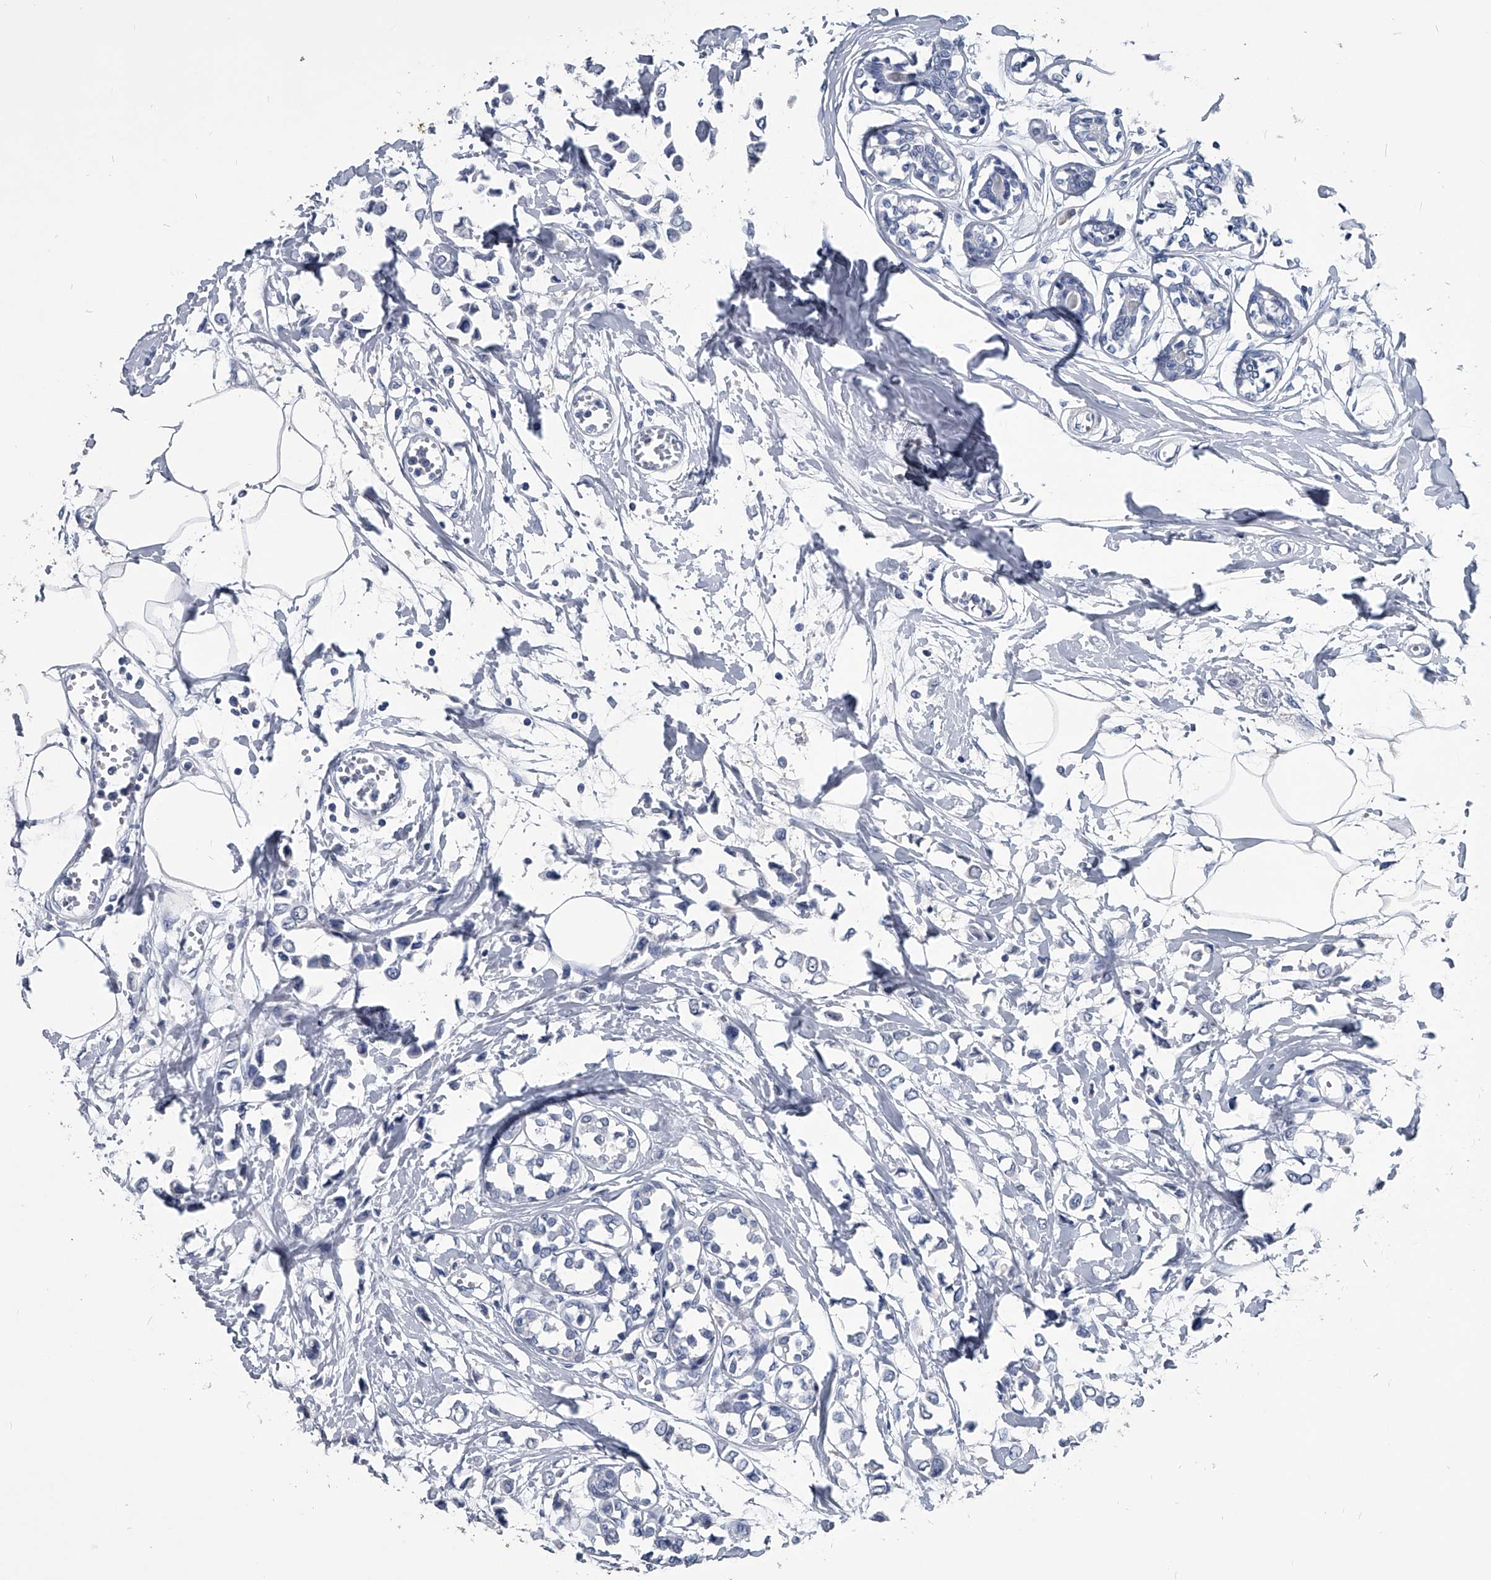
{"staining": {"intensity": "negative", "quantity": "none", "location": "none"}, "tissue": "breast cancer", "cell_type": "Tumor cells", "image_type": "cancer", "snomed": [{"axis": "morphology", "description": "Lobular carcinoma"}, {"axis": "topography", "description": "Breast"}], "caption": "Tumor cells show no significant positivity in breast cancer (lobular carcinoma).", "gene": "BCAS1", "patient": {"sex": "female", "age": 51}}